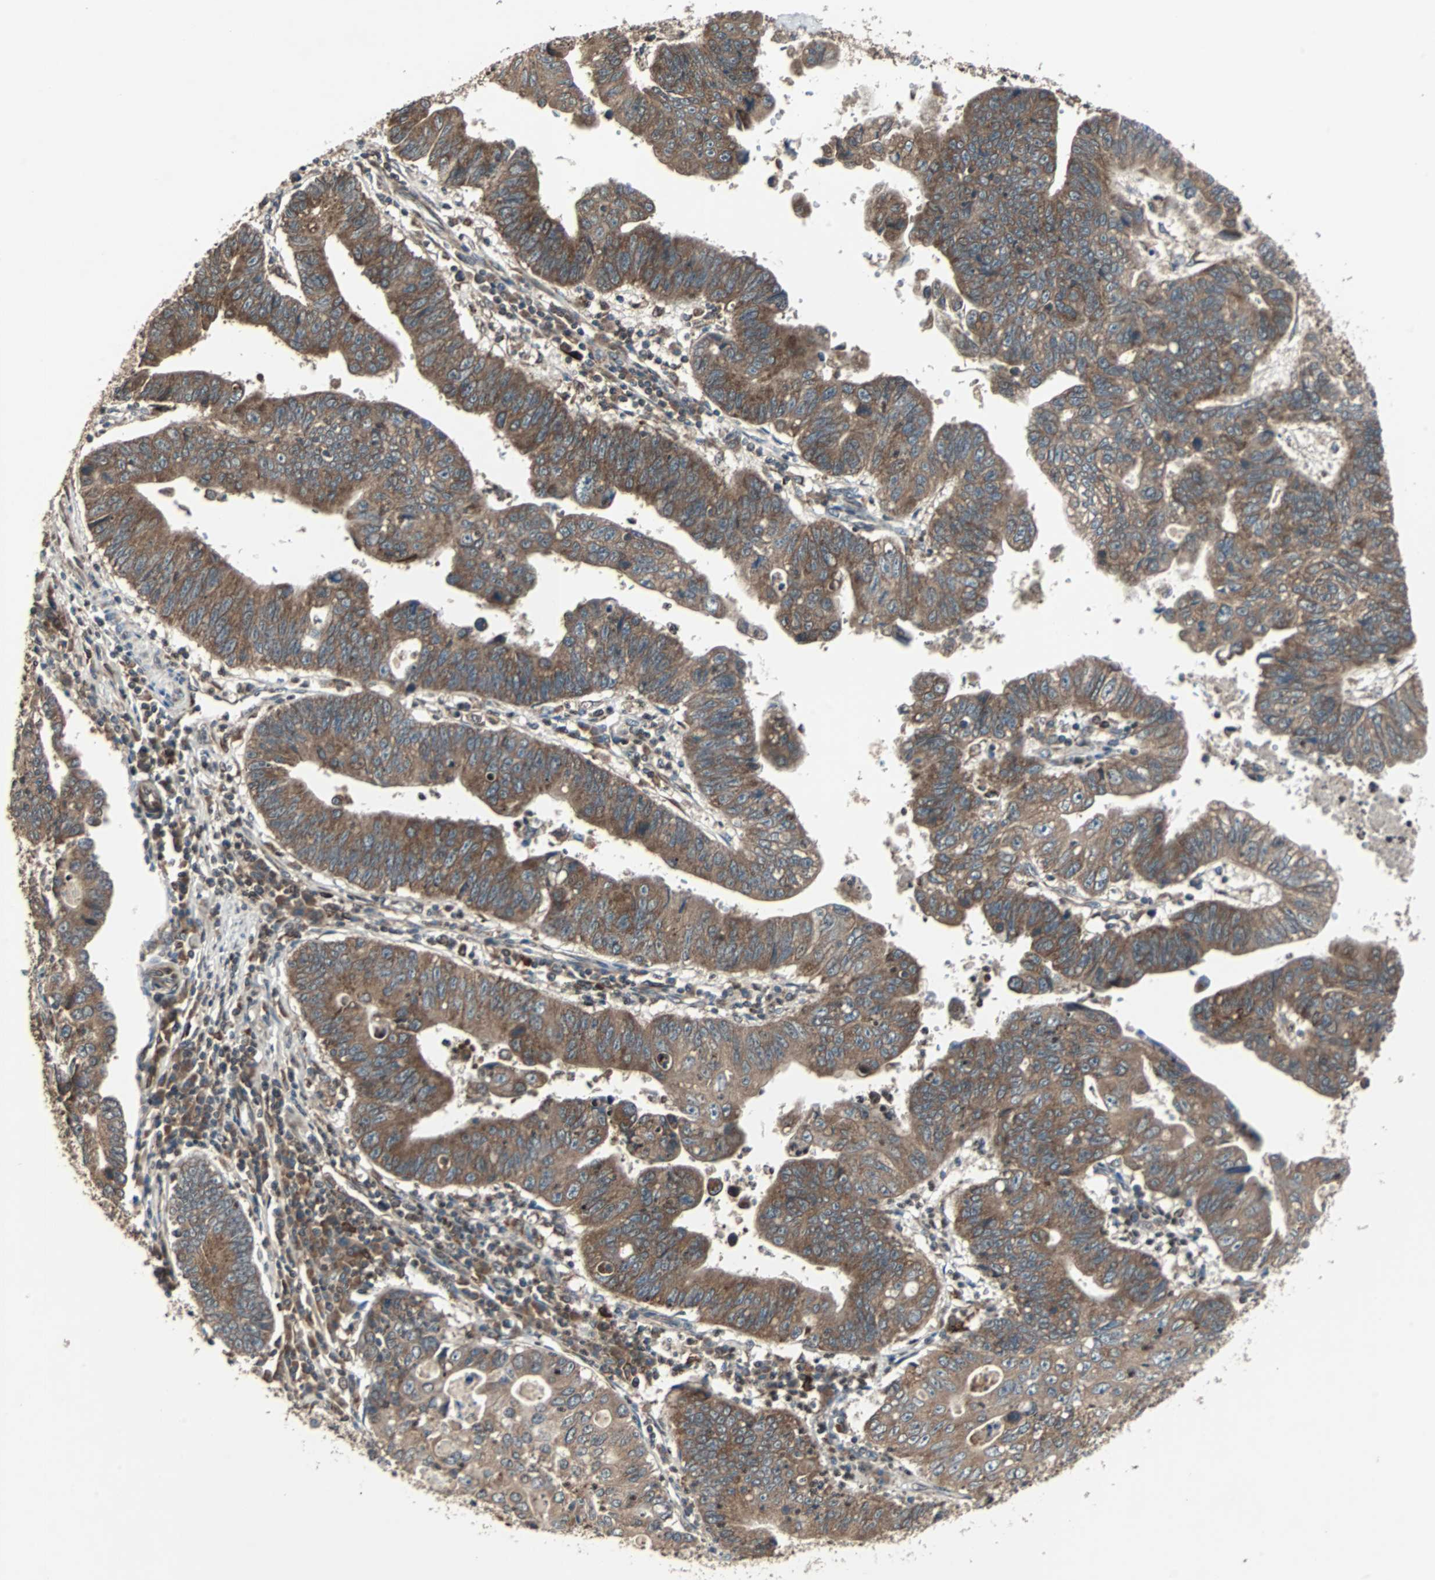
{"staining": {"intensity": "strong", "quantity": ">75%", "location": "cytoplasmic/membranous"}, "tissue": "stomach cancer", "cell_type": "Tumor cells", "image_type": "cancer", "snomed": [{"axis": "morphology", "description": "Adenocarcinoma, NOS"}, {"axis": "topography", "description": "Stomach"}], "caption": "This photomicrograph shows IHC staining of stomach cancer, with high strong cytoplasmic/membranous staining in approximately >75% of tumor cells.", "gene": "RAB7A", "patient": {"sex": "male", "age": 59}}